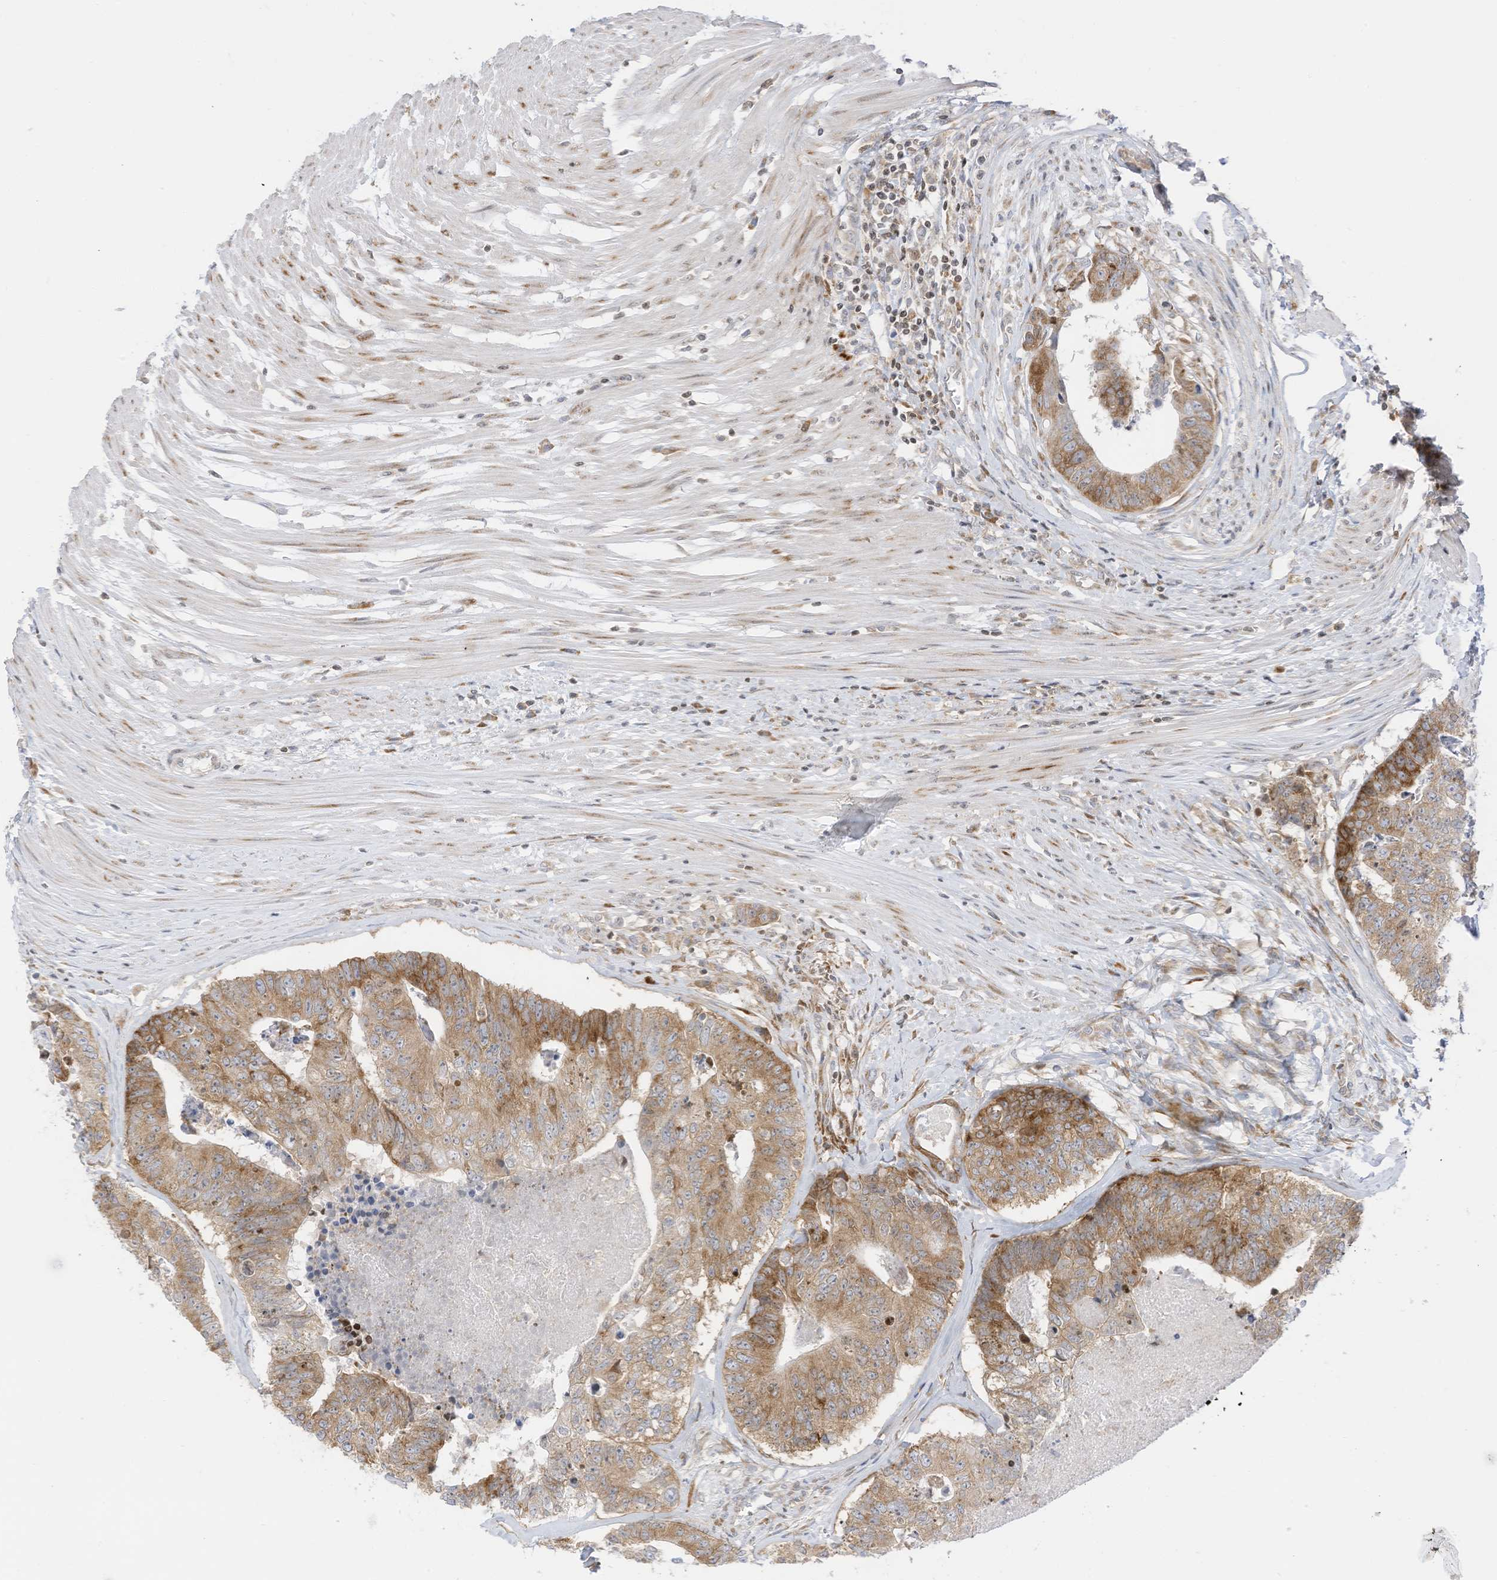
{"staining": {"intensity": "moderate", "quantity": ">75%", "location": "cytoplasmic/membranous"}, "tissue": "colorectal cancer", "cell_type": "Tumor cells", "image_type": "cancer", "snomed": [{"axis": "morphology", "description": "Adenocarcinoma, NOS"}, {"axis": "topography", "description": "Colon"}], "caption": "High-magnification brightfield microscopy of colorectal cancer (adenocarcinoma) stained with DAB (3,3'-diaminobenzidine) (brown) and counterstained with hematoxylin (blue). tumor cells exhibit moderate cytoplasmic/membranous staining is identified in approximately>75% of cells. The protein is shown in brown color, while the nuclei are stained blue.", "gene": "EDF1", "patient": {"sex": "female", "age": 67}}